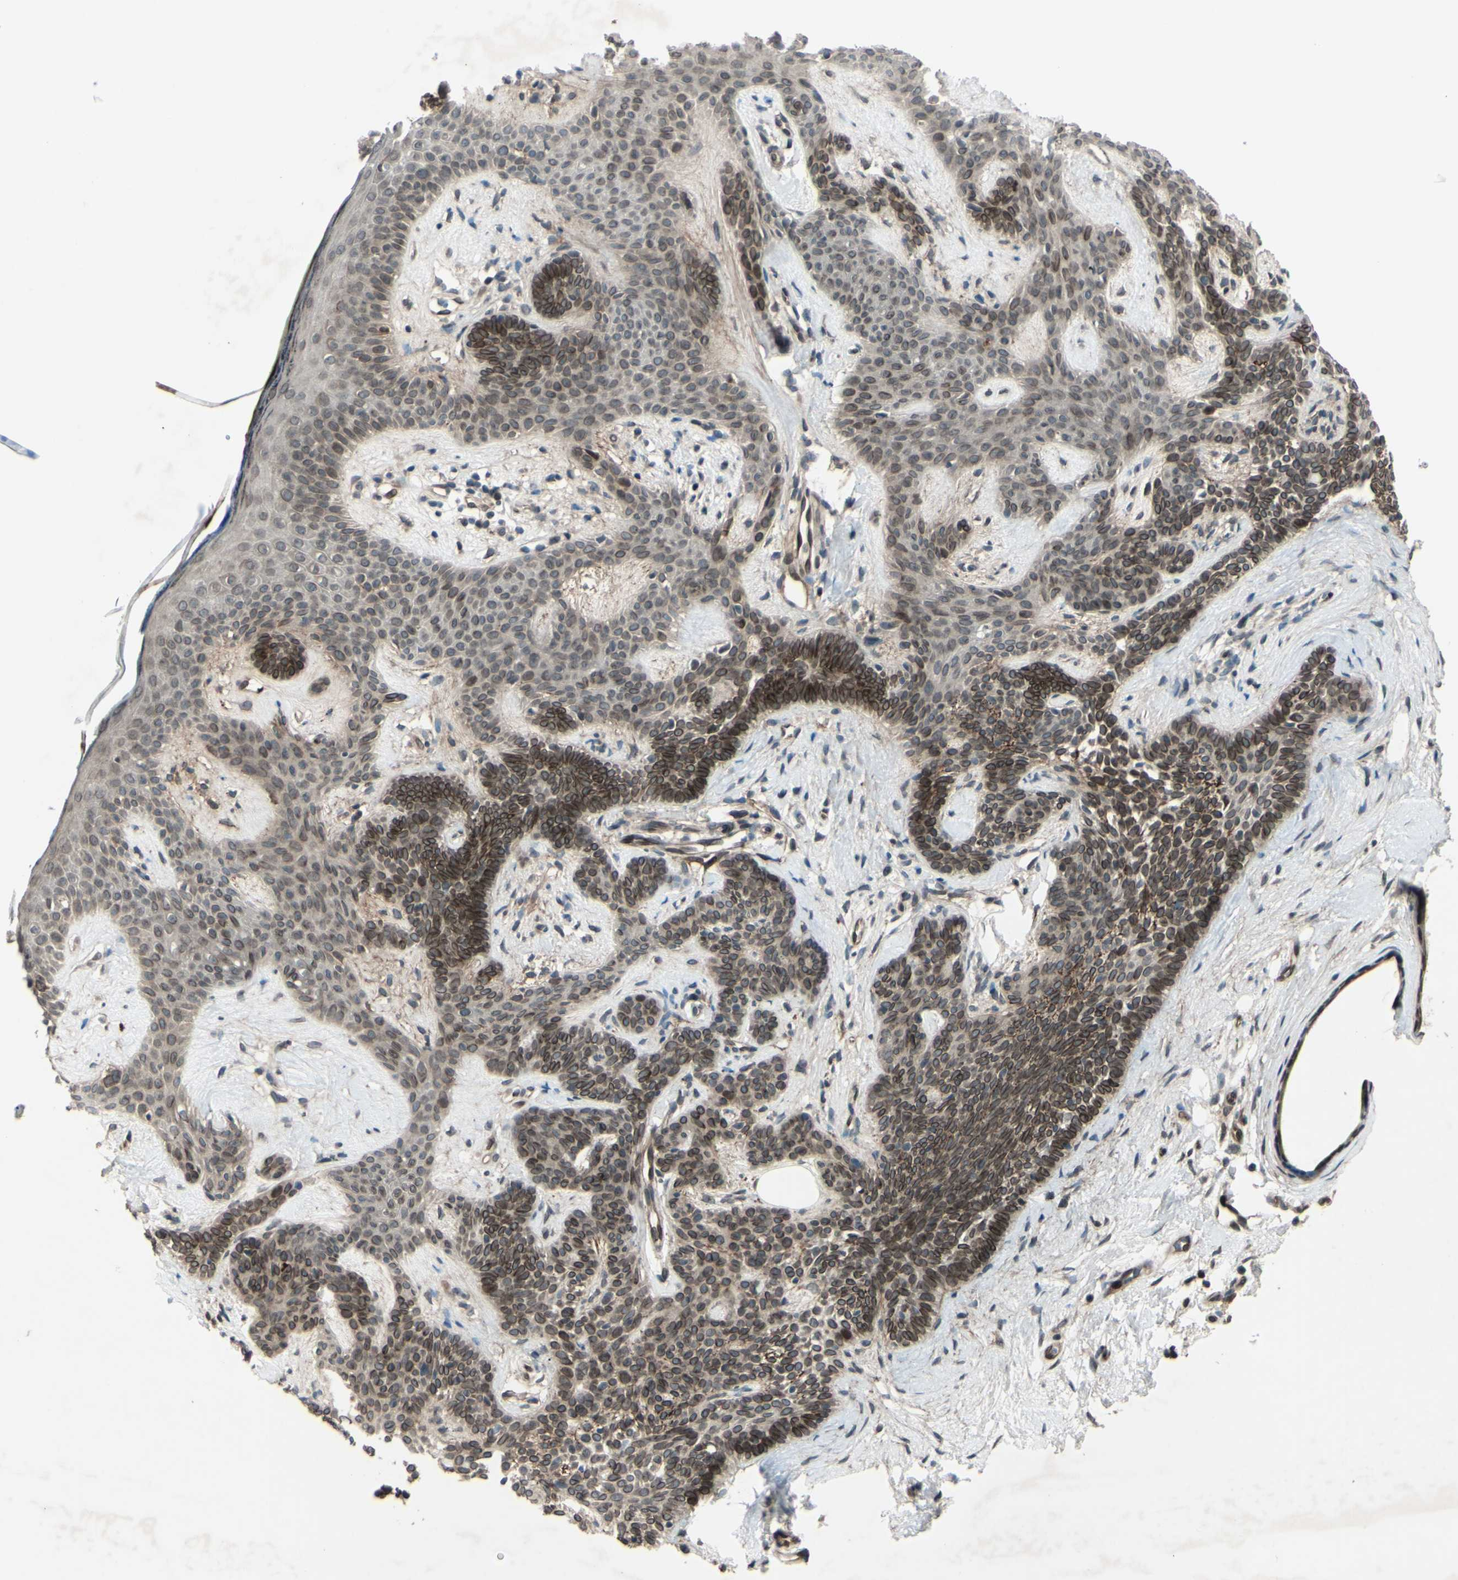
{"staining": {"intensity": "moderate", "quantity": "25%-75%", "location": "cytoplasmic/membranous,nuclear"}, "tissue": "skin cancer", "cell_type": "Tumor cells", "image_type": "cancer", "snomed": [{"axis": "morphology", "description": "Developmental malformation"}, {"axis": "morphology", "description": "Basal cell carcinoma"}, {"axis": "topography", "description": "Skin"}], "caption": "This is an image of immunohistochemistry staining of skin cancer, which shows moderate staining in the cytoplasmic/membranous and nuclear of tumor cells.", "gene": "MLF2", "patient": {"sex": "female", "age": 62}}